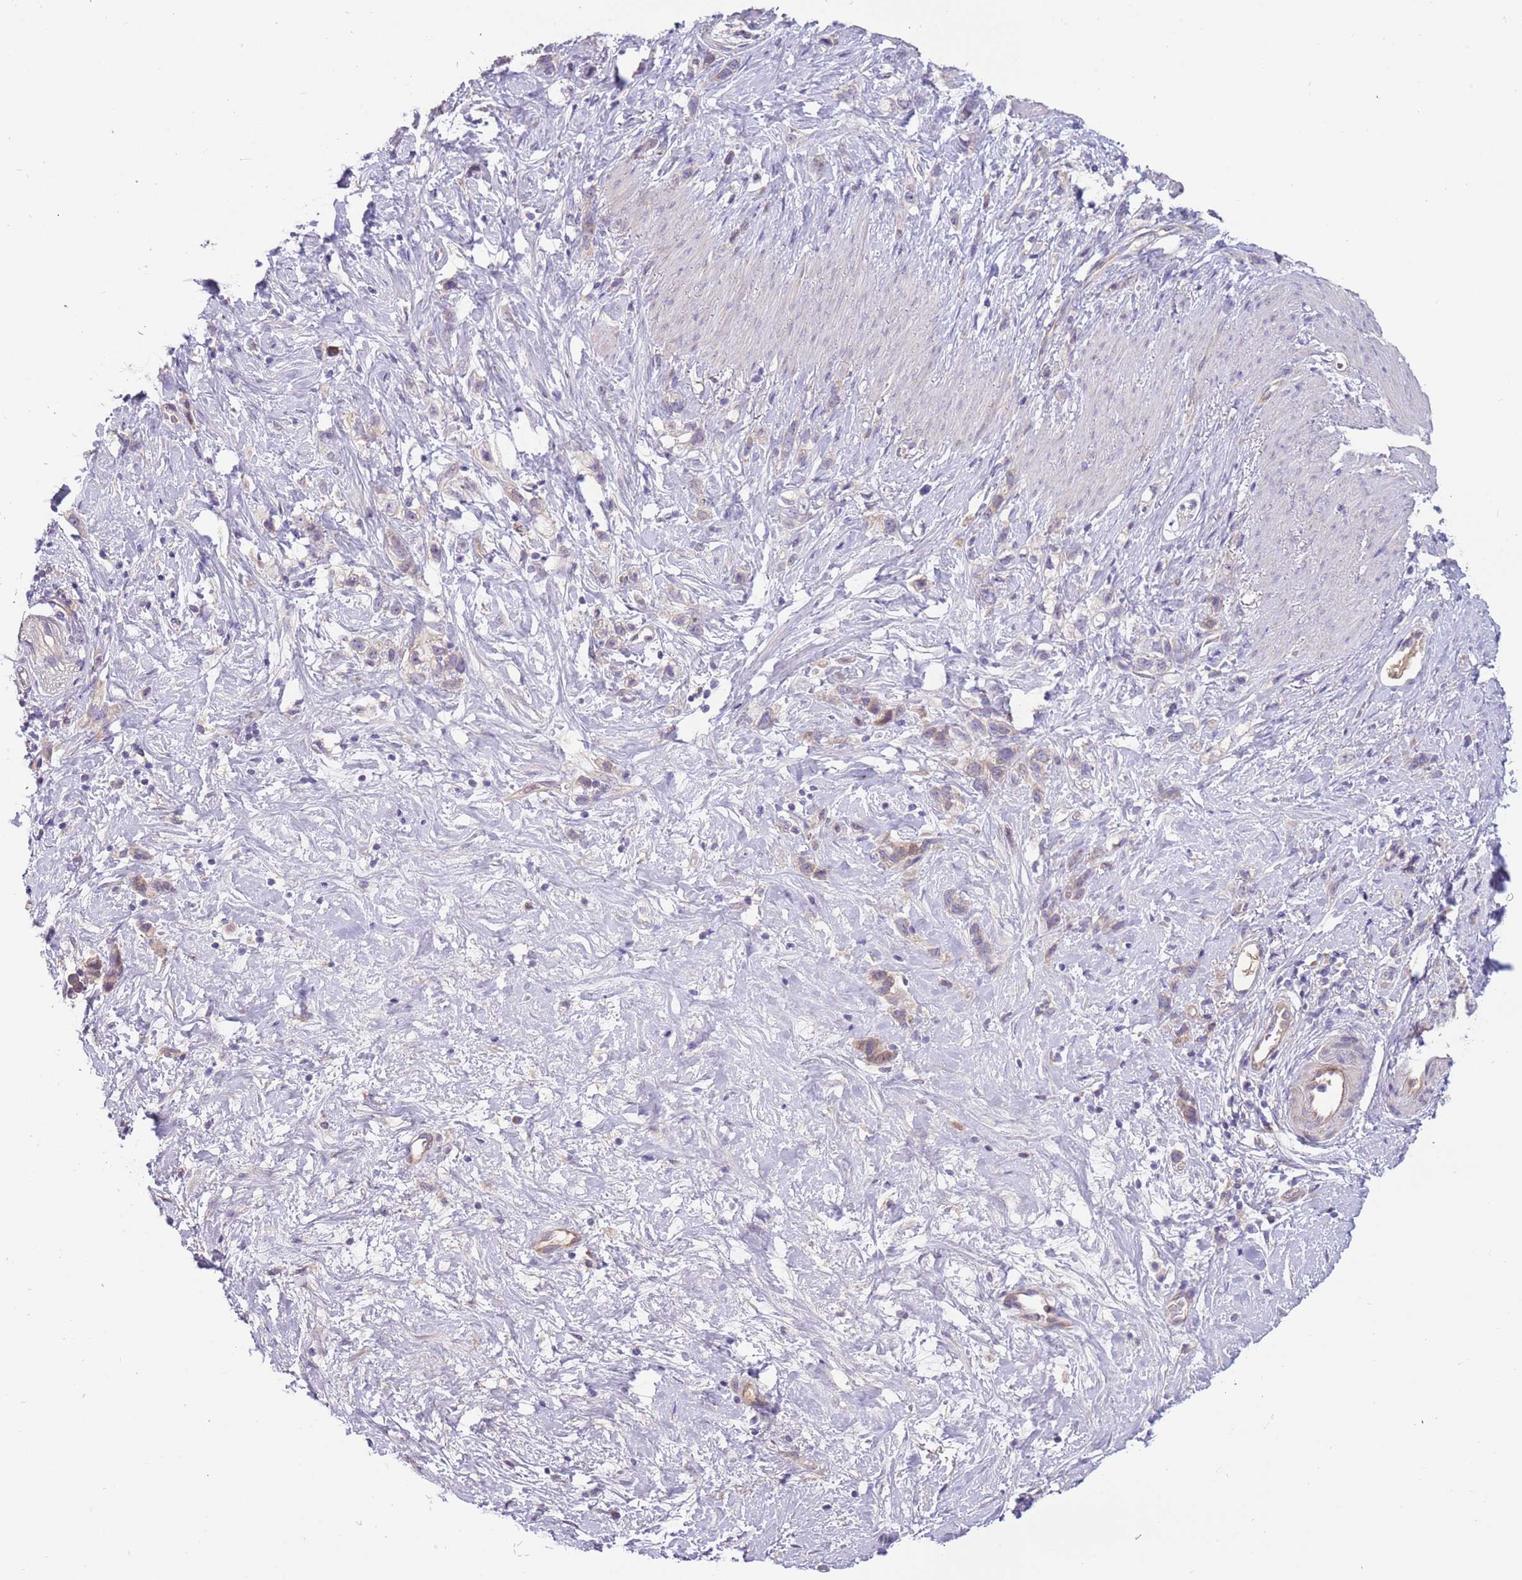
{"staining": {"intensity": "weak", "quantity": "<25%", "location": "cytoplasmic/membranous"}, "tissue": "stomach cancer", "cell_type": "Tumor cells", "image_type": "cancer", "snomed": [{"axis": "morphology", "description": "Adenocarcinoma, NOS"}, {"axis": "topography", "description": "Stomach"}], "caption": "This histopathology image is of stomach adenocarcinoma stained with IHC to label a protein in brown with the nuclei are counter-stained blue. There is no staining in tumor cells.", "gene": "CABYR", "patient": {"sex": "female", "age": 65}}